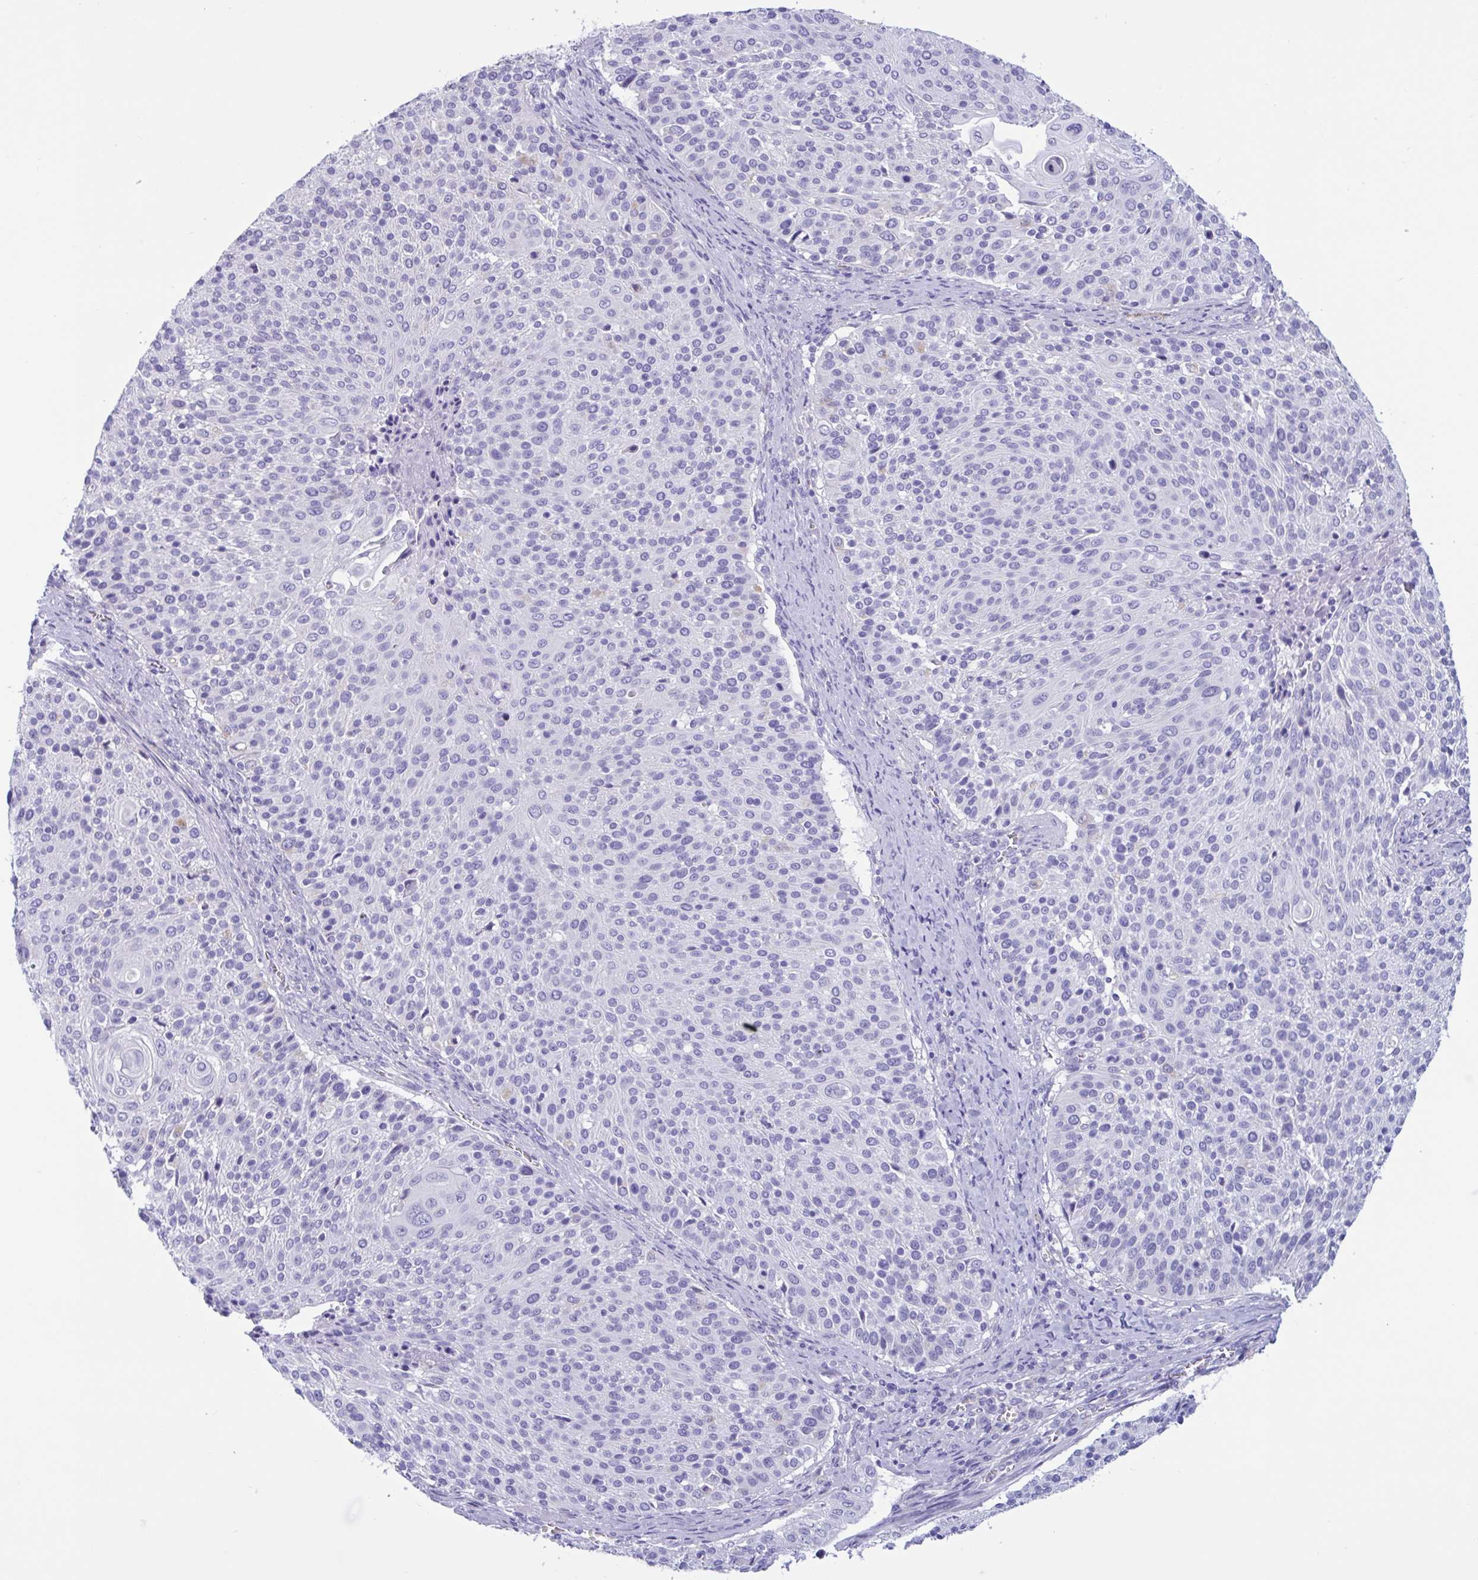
{"staining": {"intensity": "negative", "quantity": "none", "location": "none"}, "tissue": "cervical cancer", "cell_type": "Tumor cells", "image_type": "cancer", "snomed": [{"axis": "morphology", "description": "Squamous cell carcinoma, NOS"}, {"axis": "topography", "description": "Cervix"}], "caption": "IHC micrograph of human squamous cell carcinoma (cervical) stained for a protein (brown), which reveals no staining in tumor cells. (Brightfield microscopy of DAB (3,3'-diaminobenzidine) IHC at high magnification).", "gene": "RPL22L1", "patient": {"sex": "female", "age": 31}}